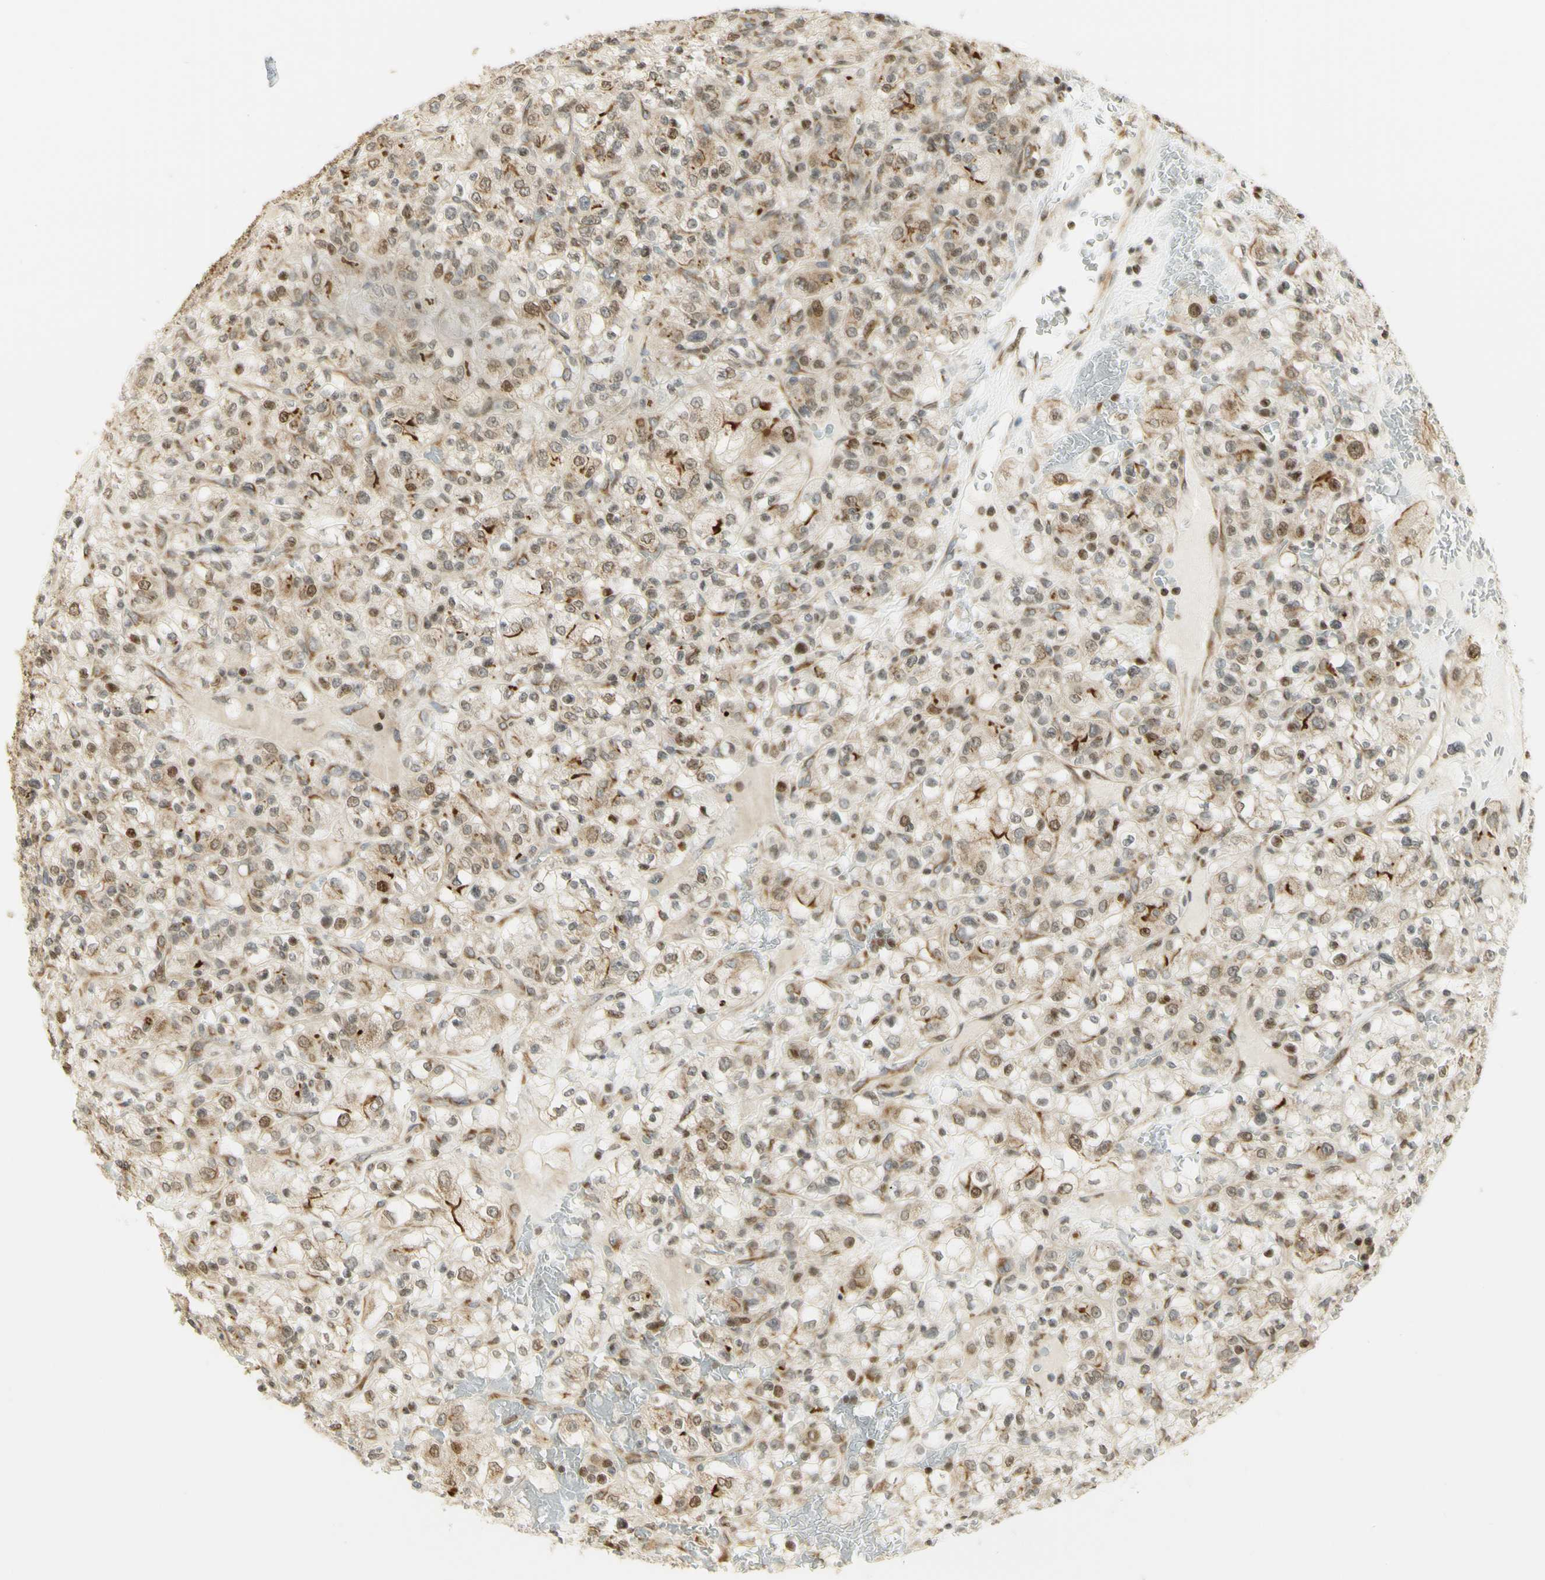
{"staining": {"intensity": "moderate", "quantity": ">75%", "location": "cytoplasmic/membranous,nuclear"}, "tissue": "renal cancer", "cell_type": "Tumor cells", "image_type": "cancer", "snomed": [{"axis": "morphology", "description": "Normal tissue, NOS"}, {"axis": "morphology", "description": "Adenocarcinoma, NOS"}, {"axis": "topography", "description": "Kidney"}], "caption": "High-power microscopy captured an immunohistochemistry histopathology image of renal adenocarcinoma, revealing moderate cytoplasmic/membranous and nuclear positivity in about >75% of tumor cells.", "gene": "KIF11", "patient": {"sex": "female", "age": 72}}